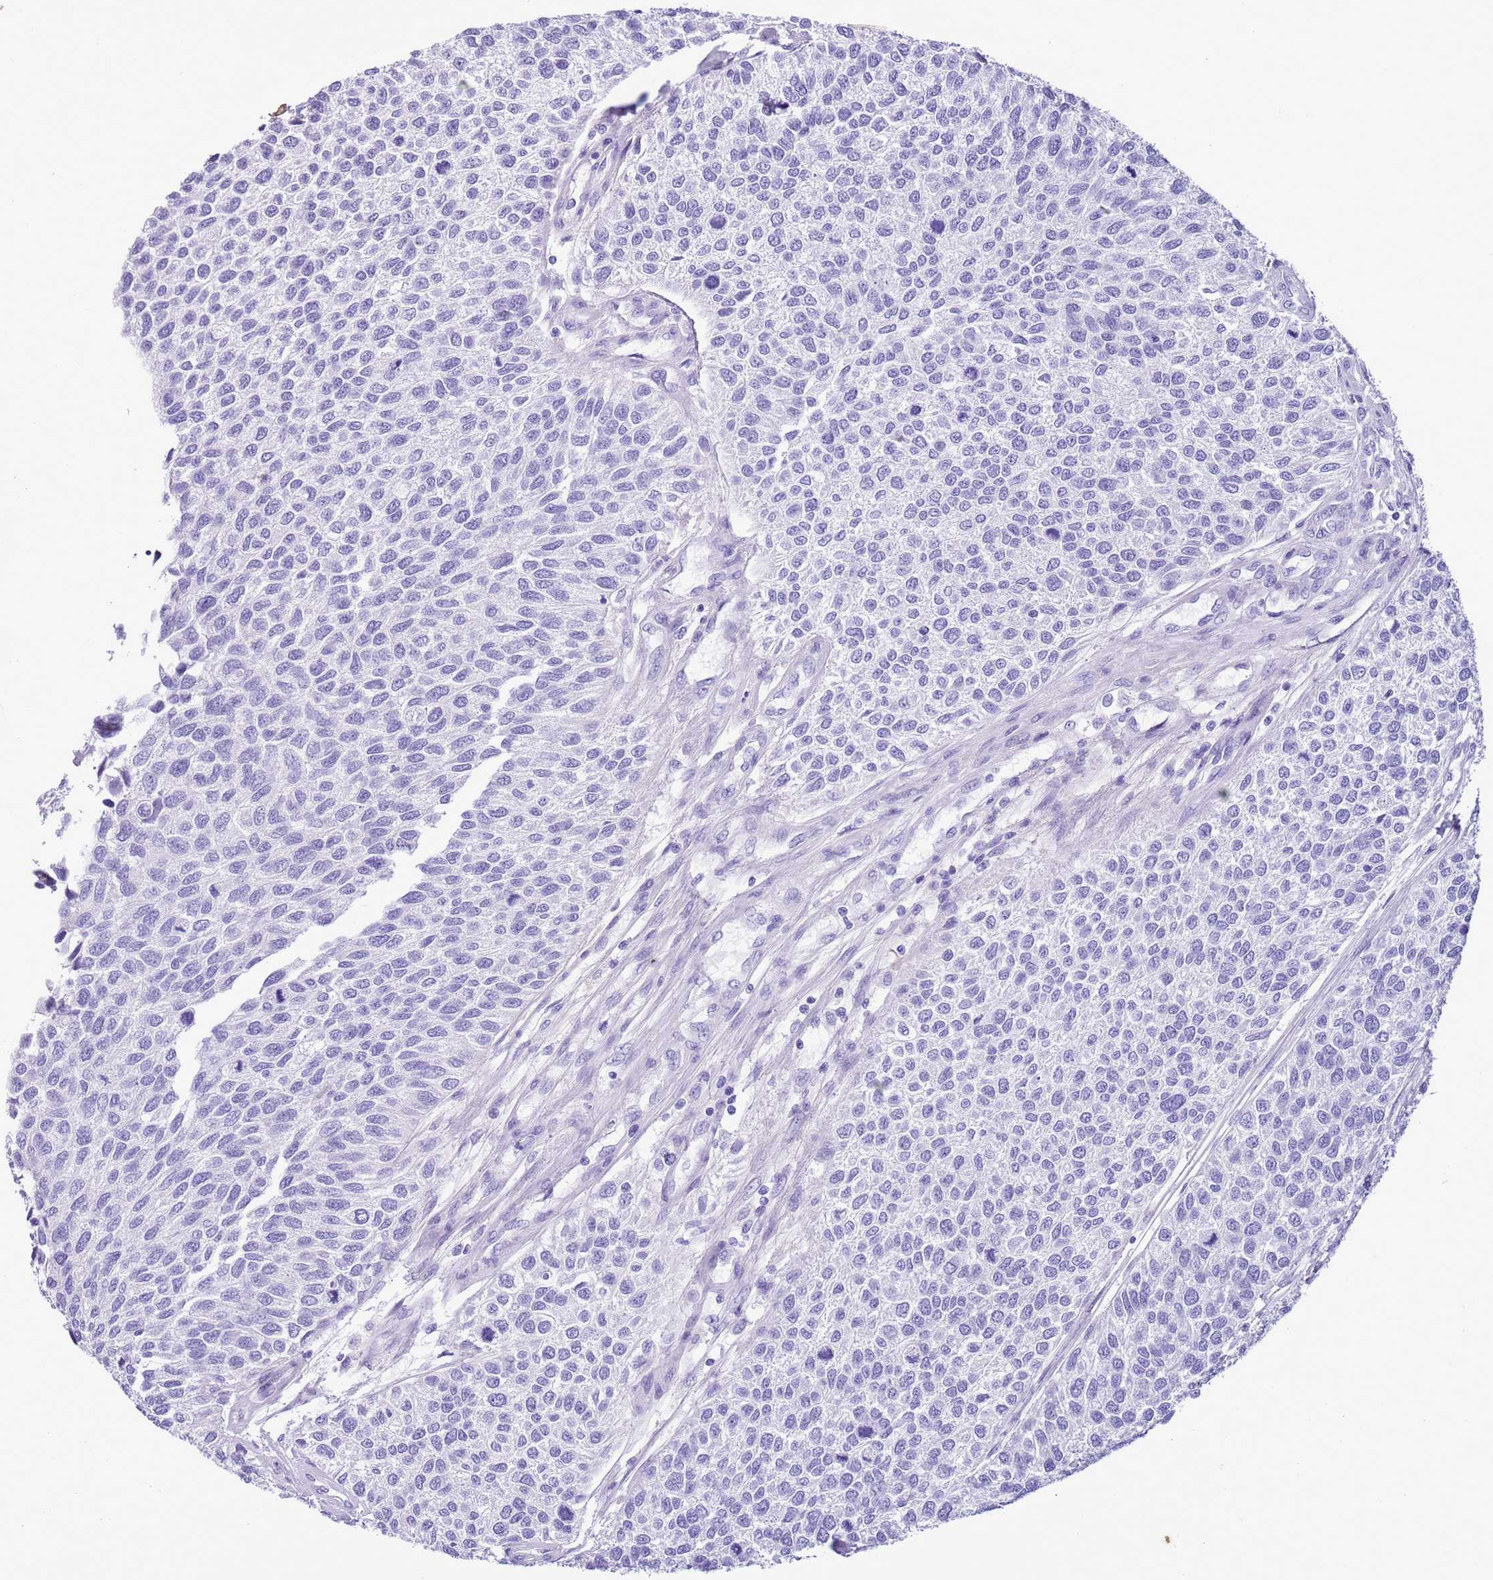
{"staining": {"intensity": "negative", "quantity": "none", "location": "none"}, "tissue": "urothelial cancer", "cell_type": "Tumor cells", "image_type": "cancer", "snomed": [{"axis": "morphology", "description": "Urothelial carcinoma, NOS"}, {"axis": "topography", "description": "Urinary bladder"}], "caption": "This is an immunohistochemistry (IHC) histopathology image of human transitional cell carcinoma. There is no staining in tumor cells.", "gene": "TBC1D10B", "patient": {"sex": "male", "age": 55}}